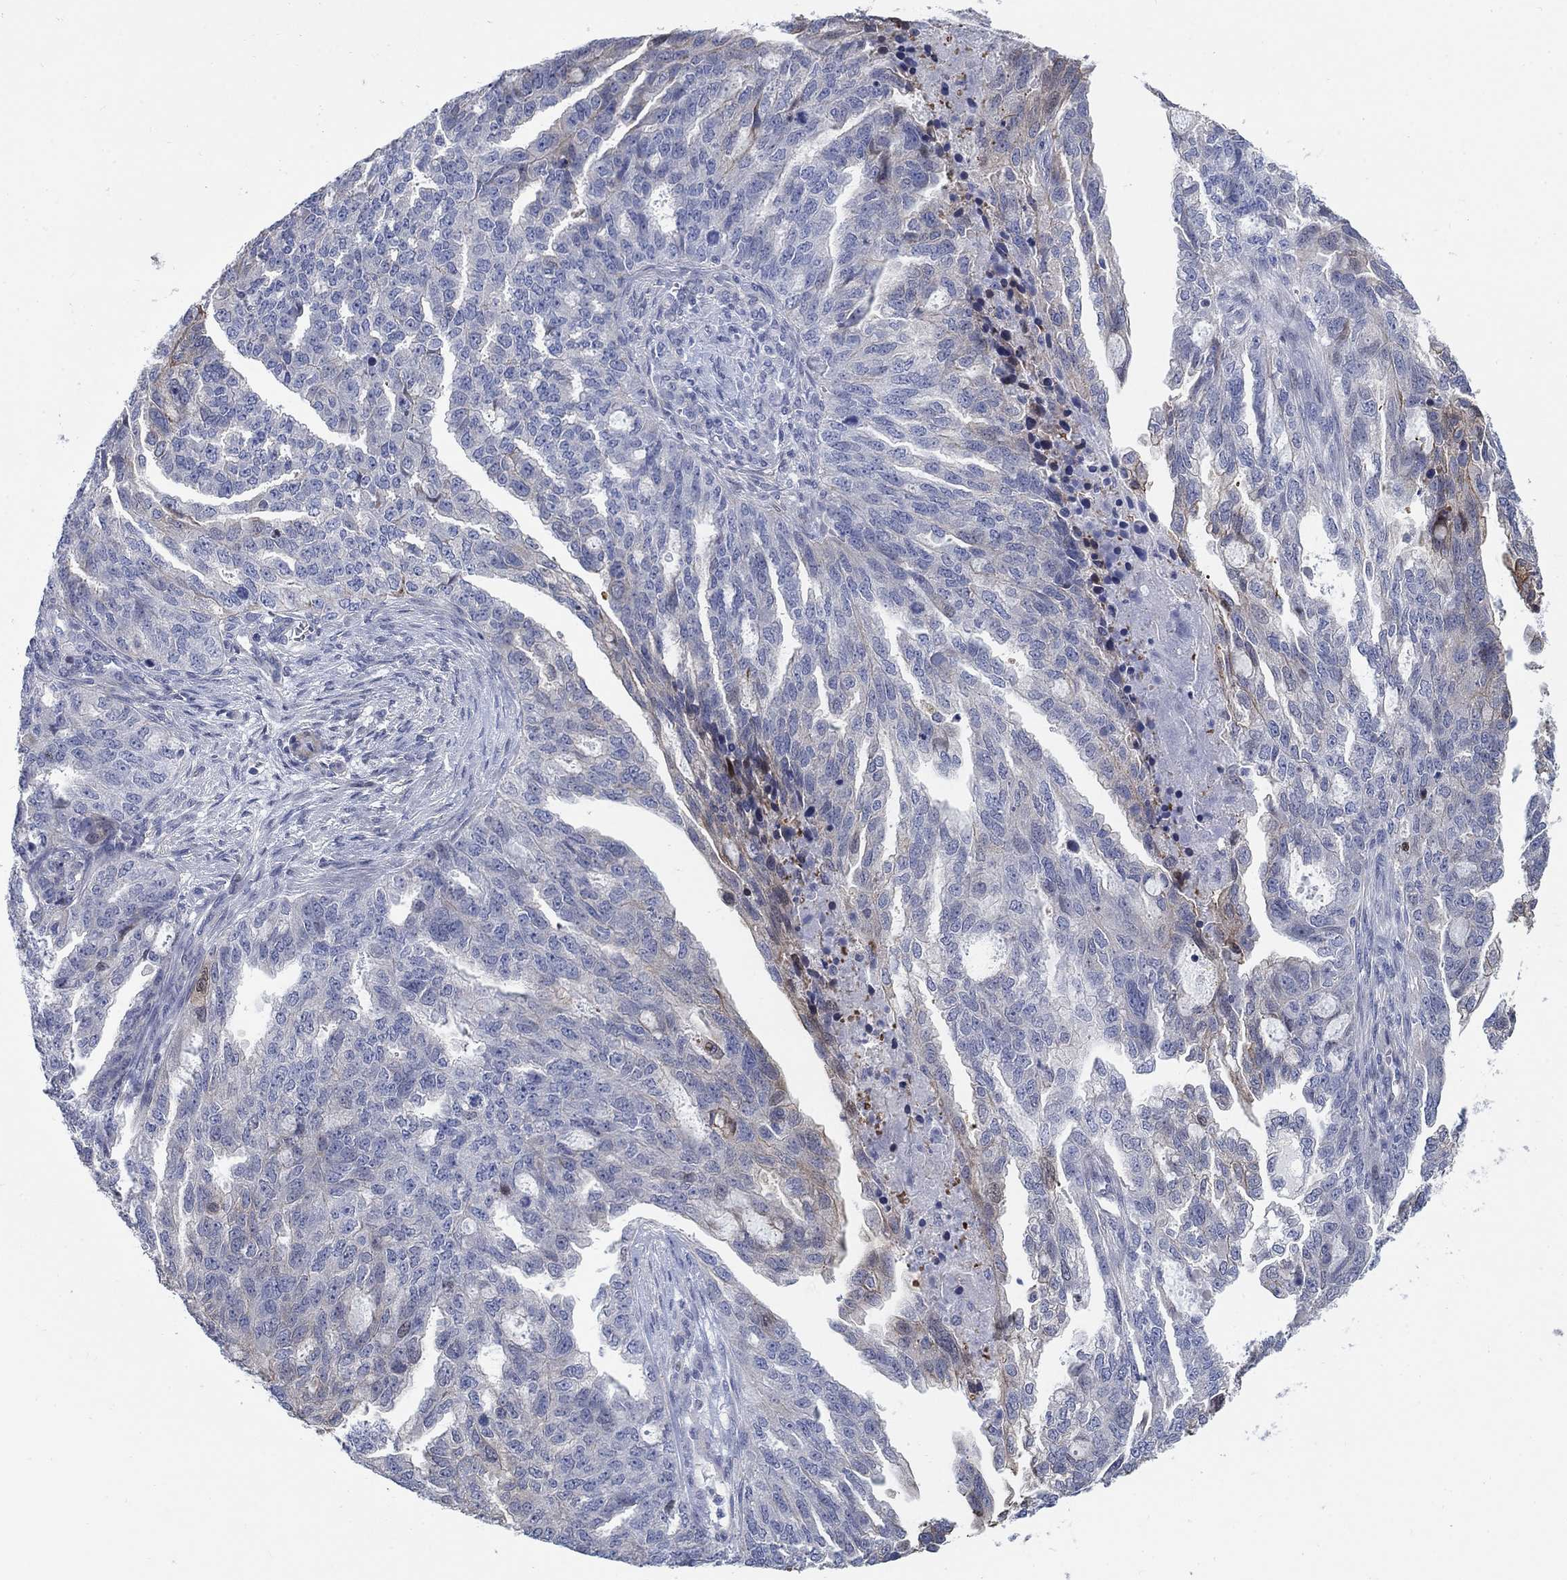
{"staining": {"intensity": "weak", "quantity": "<25%", "location": "cytoplasmic/membranous"}, "tissue": "ovarian cancer", "cell_type": "Tumor cells", "image_type": "cancer", "snomed": [{"axis": "morphology", "description": "Cystadenocarcinoma, serous, NOS"}, {"axis": "topography", "description": "Ovary"}], "caption": "Immunohistochemistry (IHC) histopathology image of serous cystadenocarcinoma (ovarian) stained for a protein (brown), which demonstrates no staining in tumor cells.", "gene": "MYO3A", "patient": {"sex": "female", "age": 51}}